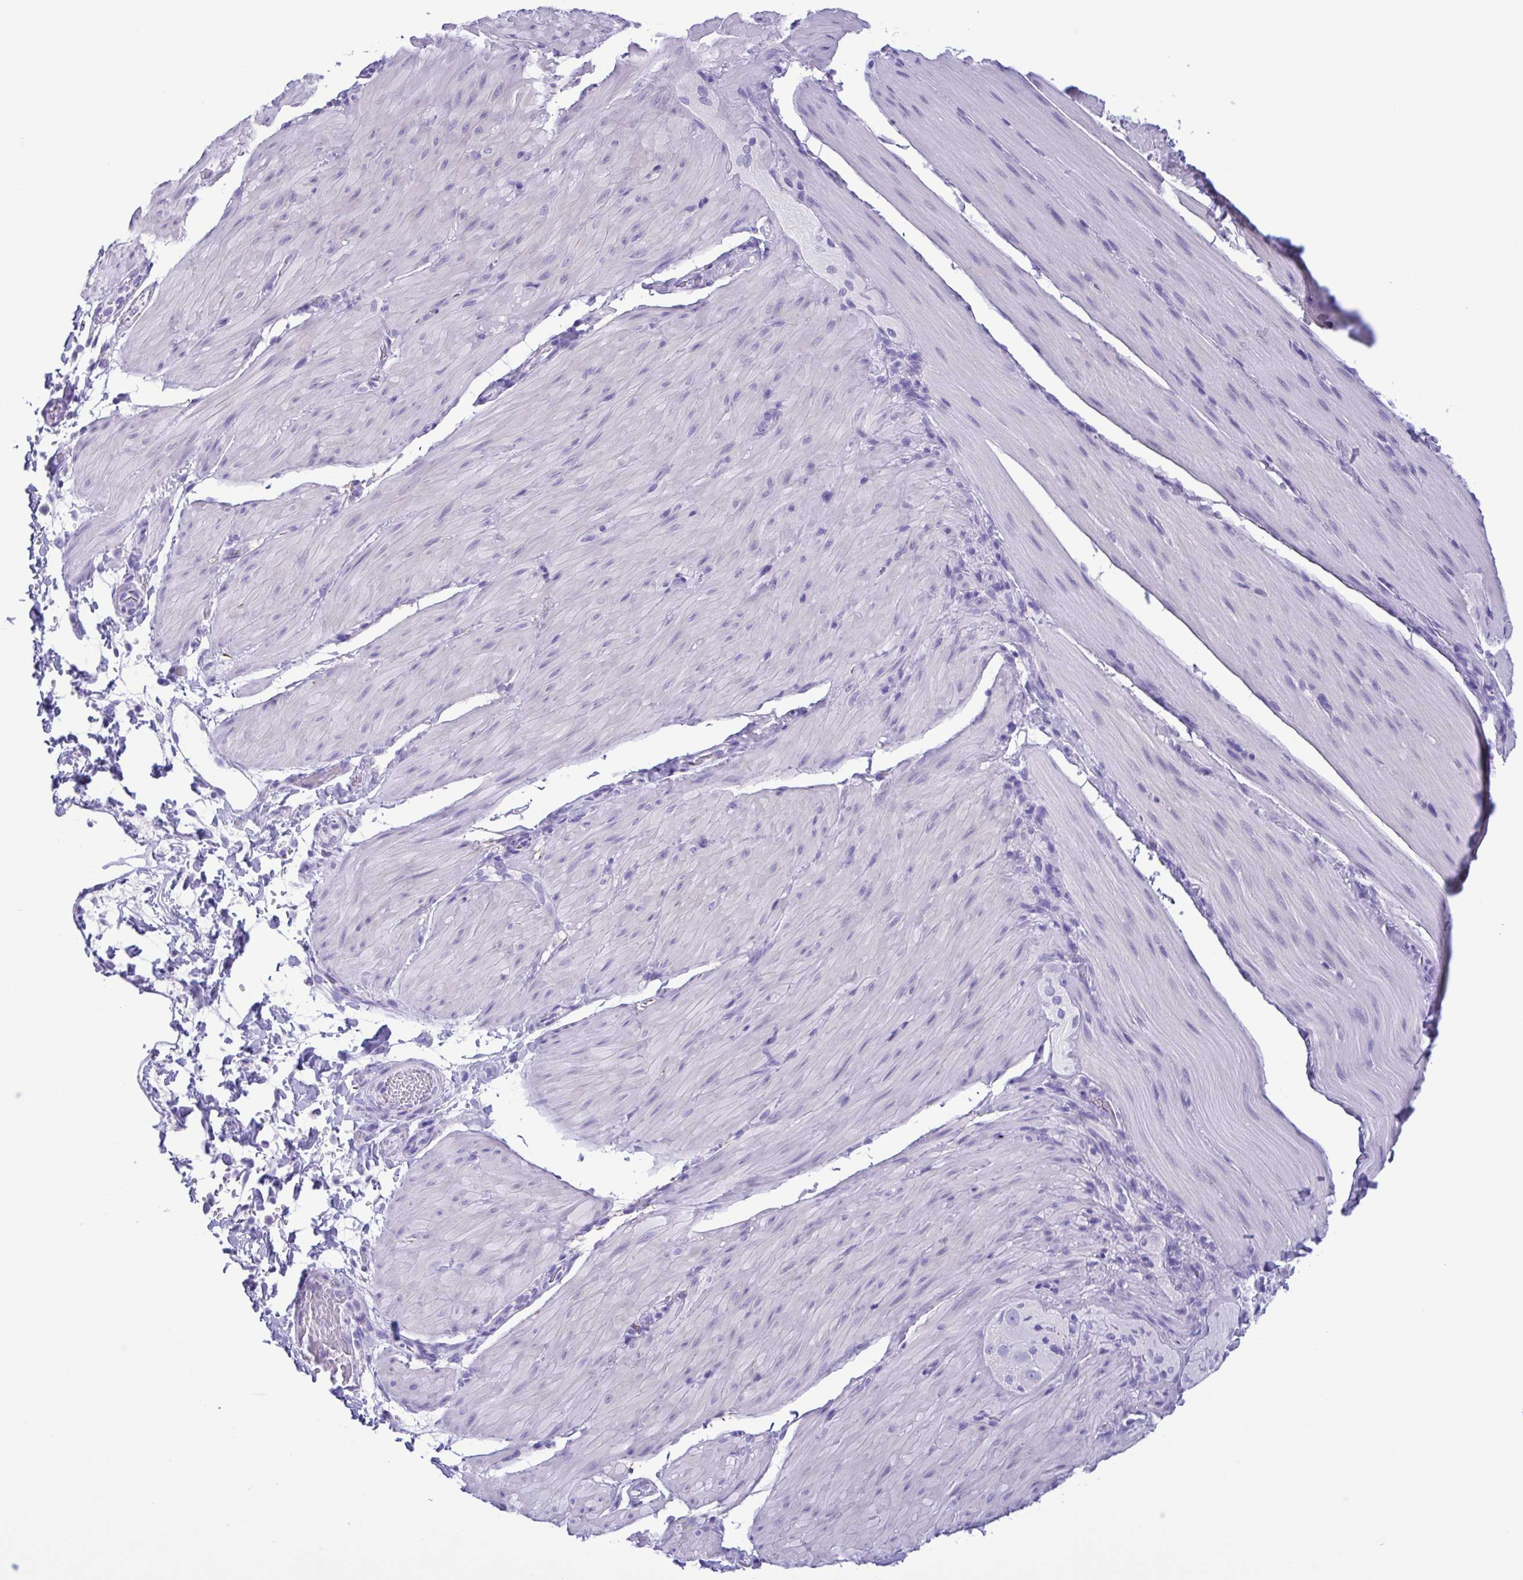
{"staining": {"intensity": "negative", "quantity": "none", "location": "none"}, "tissue": "smooth muscle", "cell_type": "Smooth muscle cells", "image_type": "normal", "snomed": [{"axis": "morphology", "description": "Normal tissue, NOS"}, {"axis": "topography", "description": "Smooth muscle"}, {"axis": "topography", "description": "Colon"}], "caption": "Smooth muscle cells are negative for brown protein staining in benign smooth muscle. (Brightfield microscopy of DAB (3,3'-diaminobenzidine) IHC at high magnification).", "gene": "TSPY10", "patient": {"sex": "male", "age": 73}}